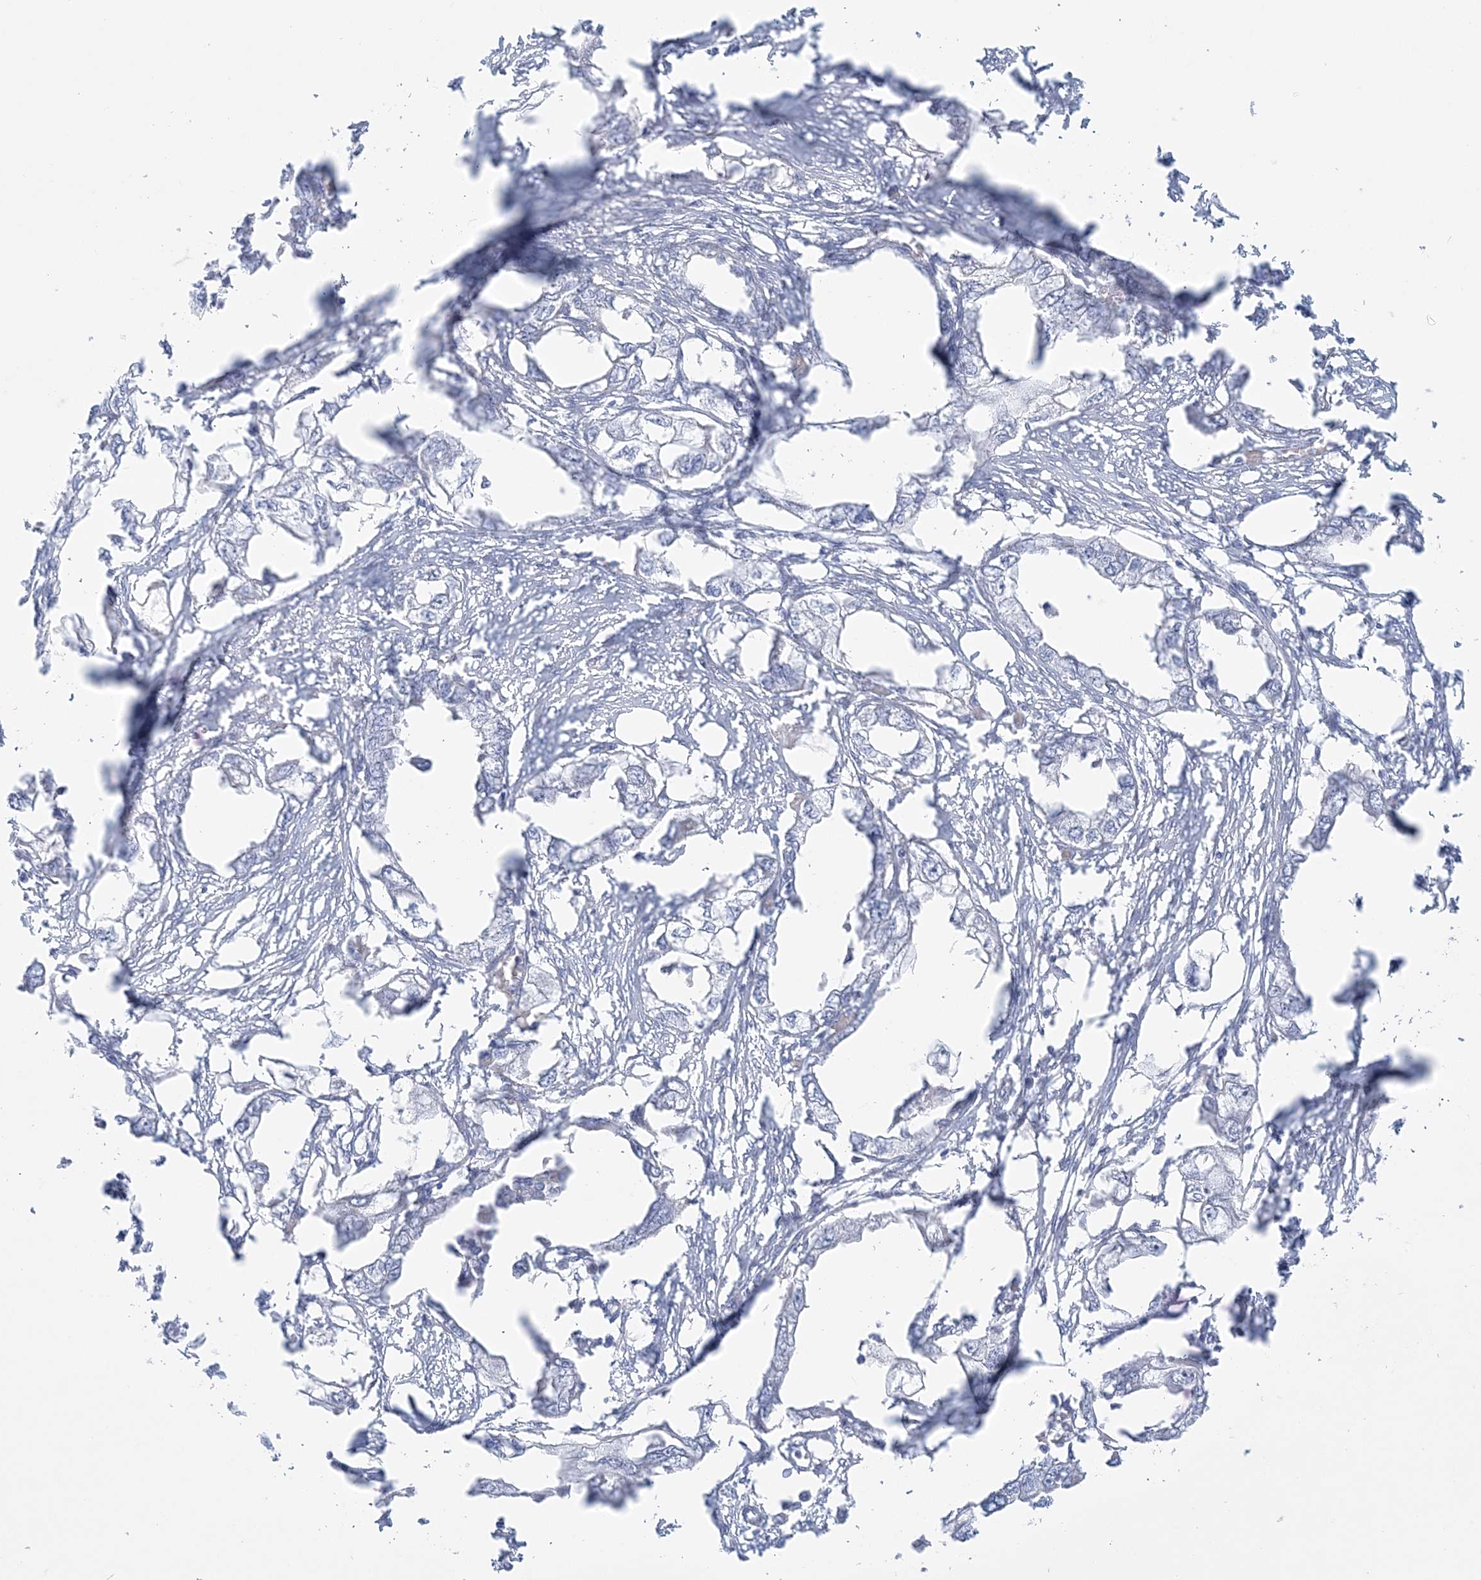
{"staining": {"intensity": "negative", "quantity": "none", "location": "none"}, "tissue": "endometrial cancer", "cell_type": "Tumor cells", "image_type": "cancer", "snomed": [{"axis": "morphology", "description": "Adenocarcinoma, NOS"}, {"axis": "morphology", "description": "Adenocarcinoma, metastatic, NOS"}, {"axis": "topography", "description": "Adipose tissue"}, {"axis": "topography", "description": "Endometrium"}], "caption": "Image shows no protein expression in tumor cells of endometrial adenocarcinoma tissue. (Stains: DAB IHC with hematoxylin counter stain, Microscopy: brightfield microscopy at high magnification).", "gene": "ADGB", "patient": {"sex": "female", "age": 67}}